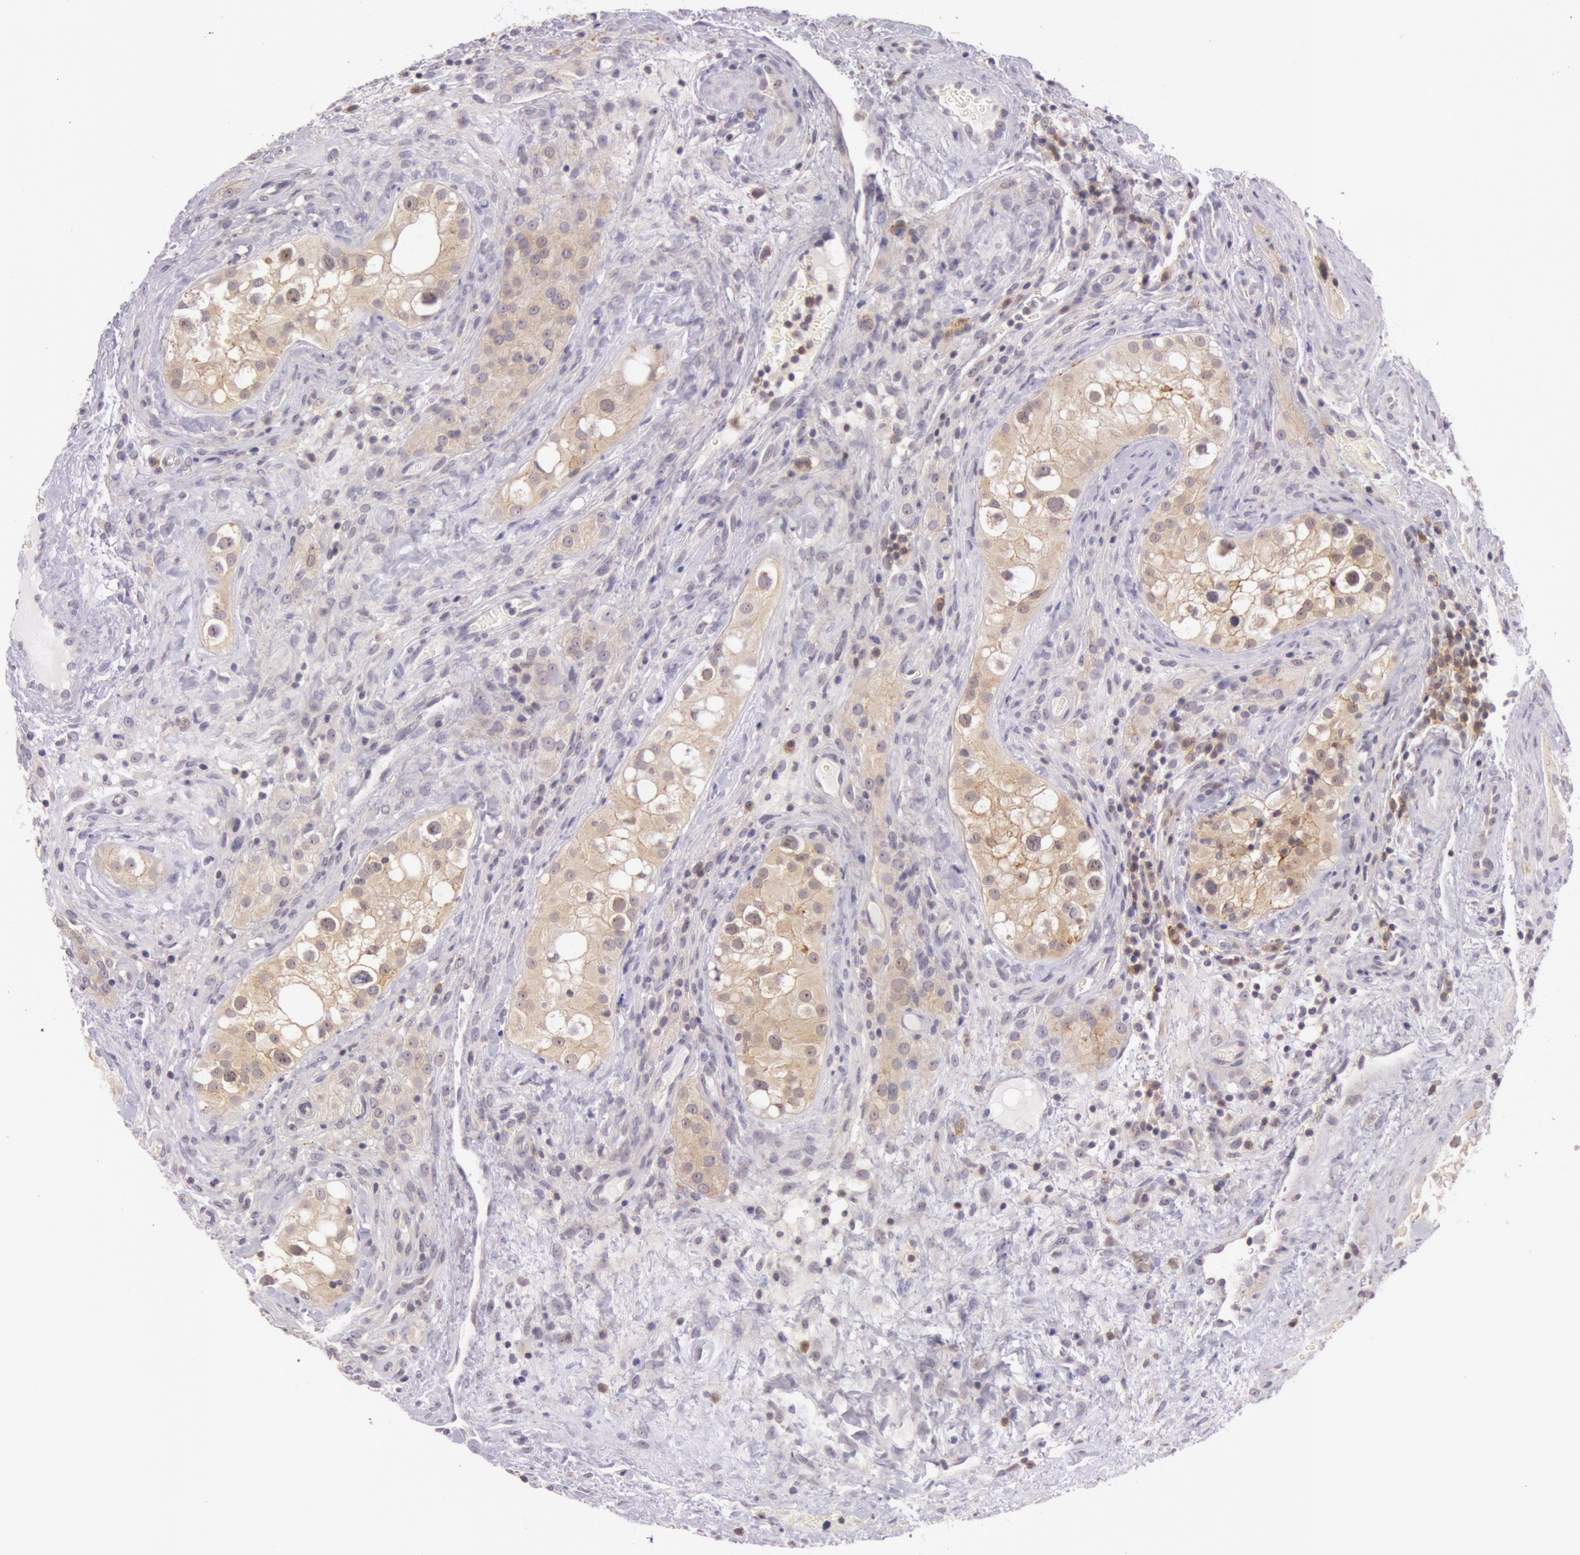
{"staining": {"intensity": "moderate", "quantity": ">75%", "location": "cytoplasmic/membranous,nuclear"}, "tissue": "testis cancer", "cell_type": "Tumor cells", "image_type": "cancer", "snomed": [{"axis": "morphology", "description": "Carcinoma, Embryonal, NOS"}, {"axis": "topography", "description": "Testis"}], "caption": "High-magnification brightfield microscopy of testis embryonal carcinoma stained with DAB (brown) and counterstained with hematoxylin (blue). tumor cells exhibit moderate cytoplasmic/membranous and nuclear staining is present in approximately>75% of cells.", "gene": "CDK16", "patient": {"sex": "male", "age": 31}}